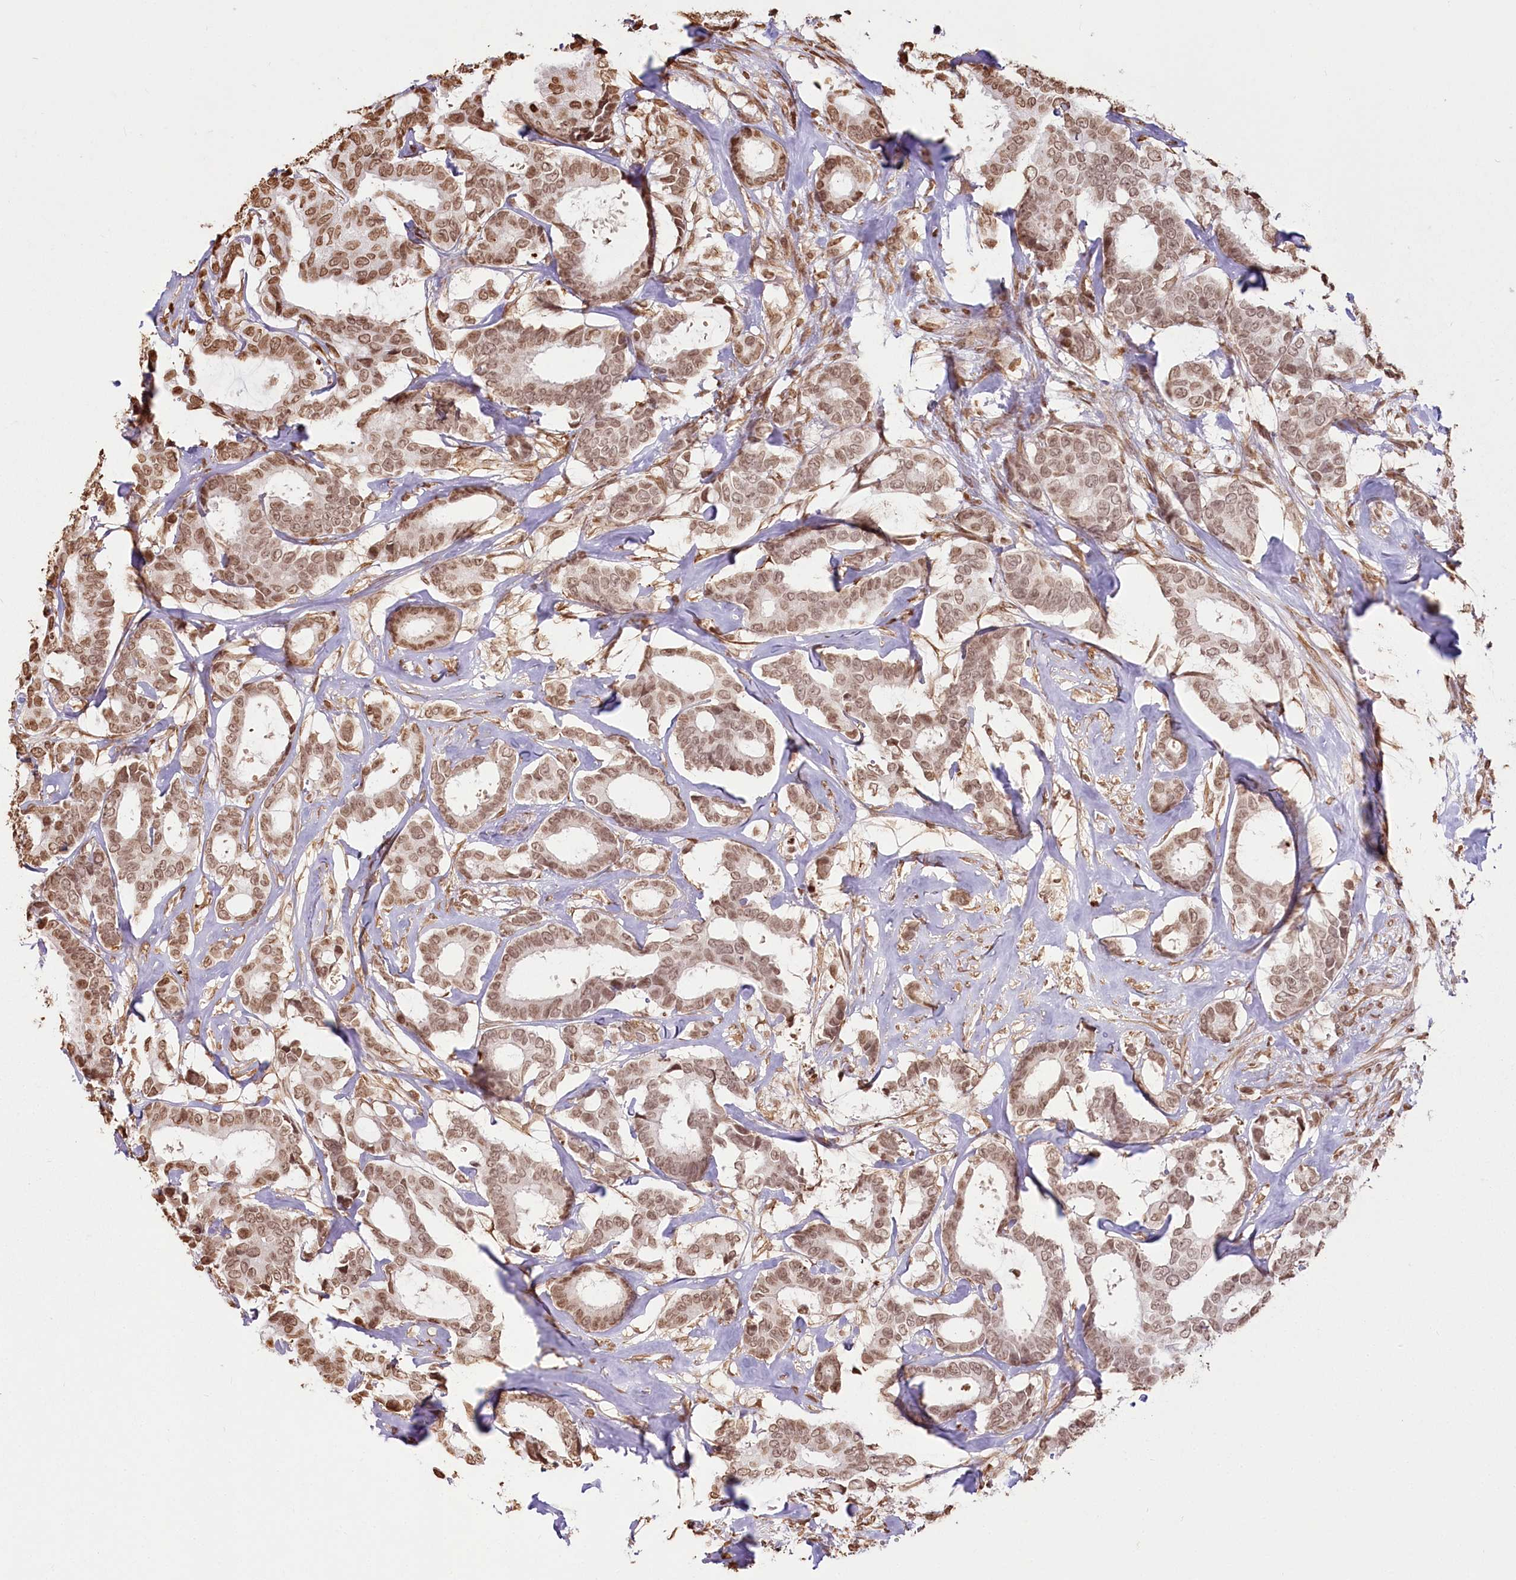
{"staining": {"intensity": "moderate", "quantity": ">75%", "location": "nuclear"}, "tissue": "breast cancer", "cell_type": "Tumor cells", "image_type": "cancer", "snomed": [{"axis": "morphology", "description": "Duct carcinoma"}, {"axis": "topography", "description": "Breast"}], "caption": "Tumor cells exhibit medium levels of moderate nuclear positivity in approximately >75% of cells in breast invasive ductal carcinoma.", "gene": "FAM13A", "patient": {"sex": "female", "age": 87}}